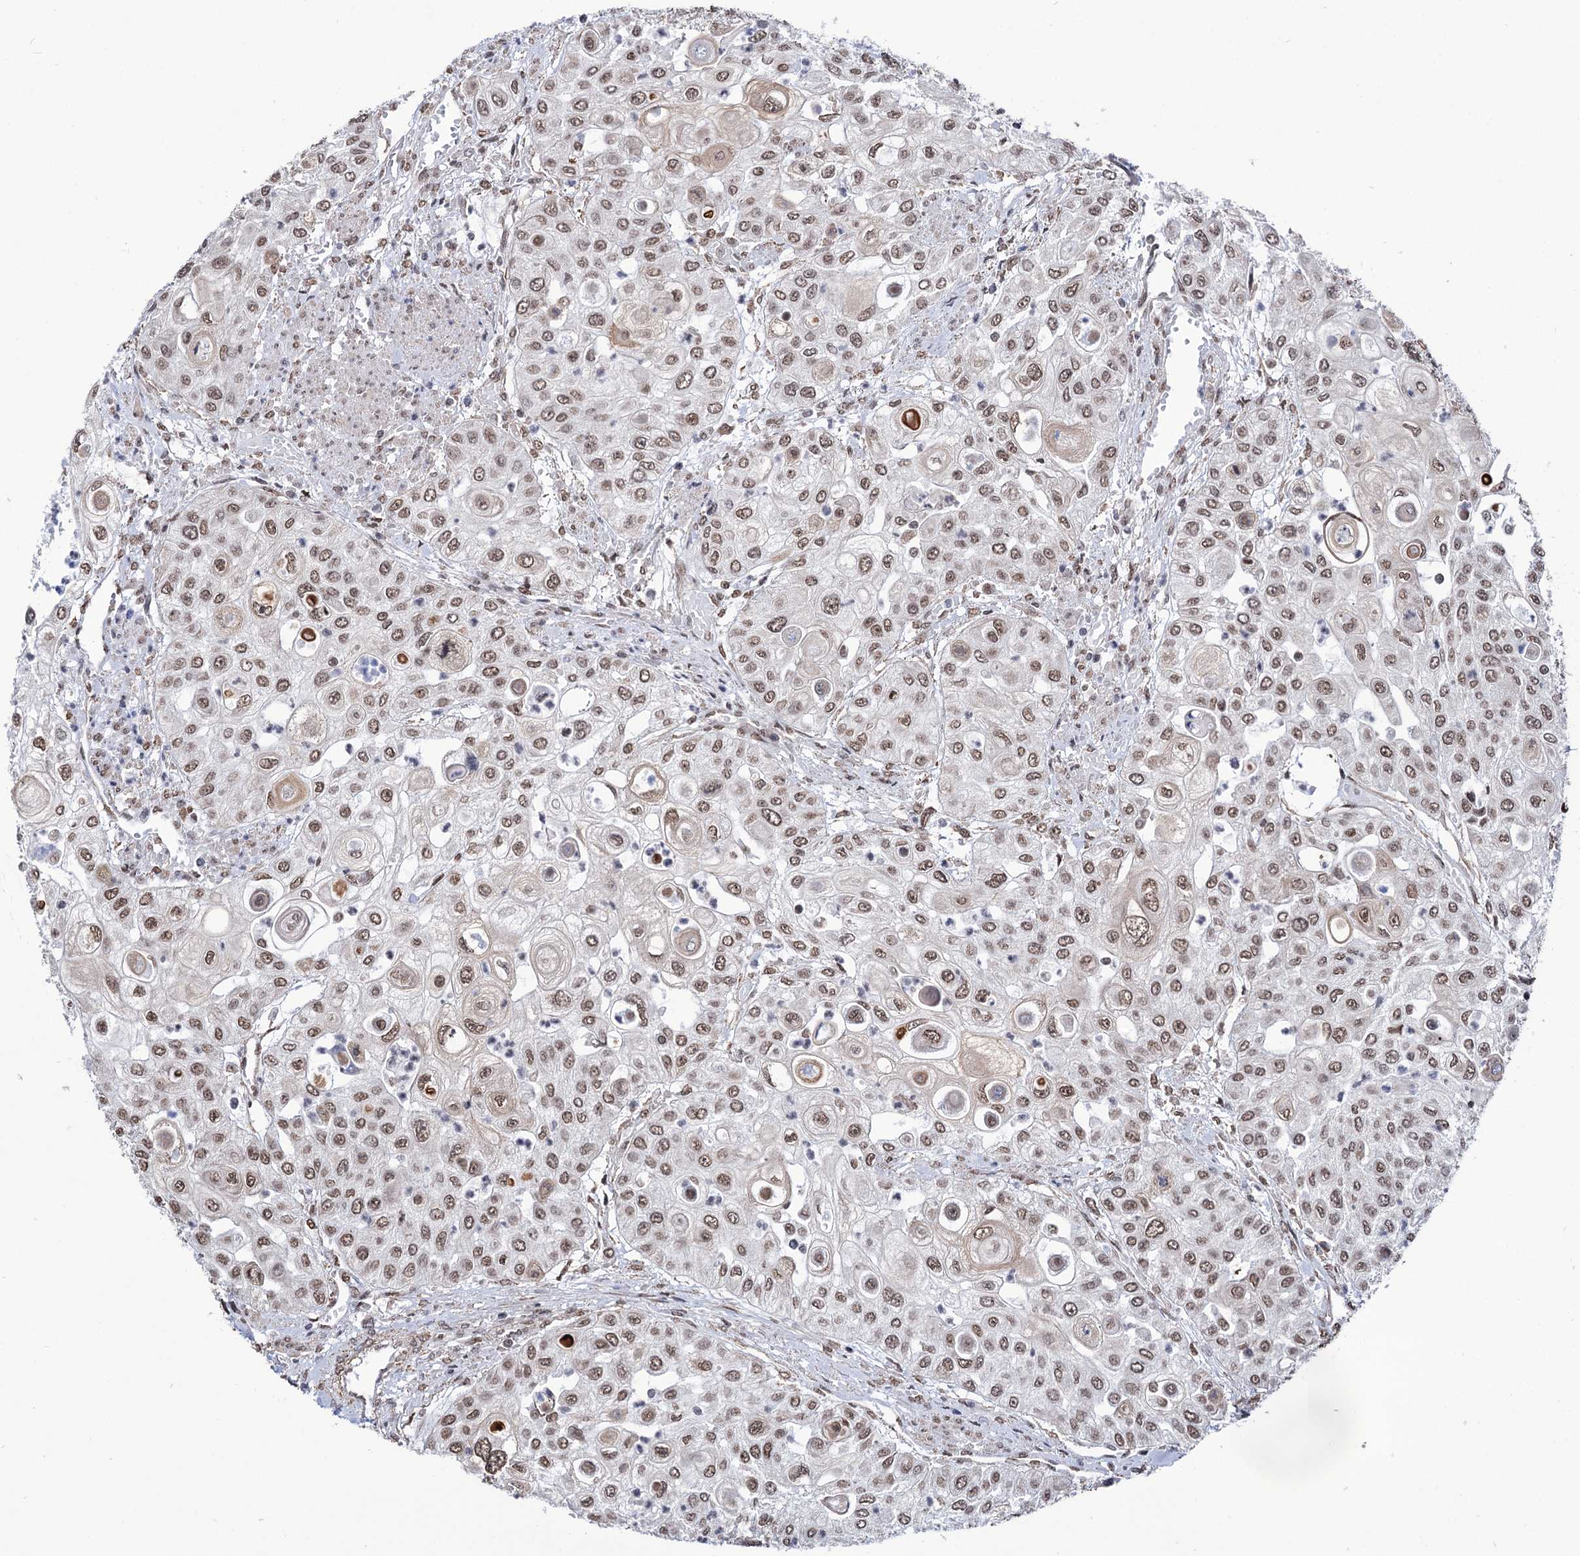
{"staining": {"intensity": "moderate", "quantity": ">75%", "location": "nuclear"}, "tissue": "urothelial cancer", "cell_type": "Tumor cells", "image_type": "cancer", "snomed": [{"axis": "morphology", "description": "Urothelial carcinoma, High grade"}, {"axis": "topography", "description": "Urinary bladder"}], "caption": "IHC histopathology image of neoplastic tissue: urothelial carcinoma (high-grade) stained using IHC exhibits medium levels of moderate protein expression localized specifically in the nuclear of tumor cells, appearing as a nuclear brown color.", "gene": "ABHD10", "patient": {"sex": "female", "age": 79}}